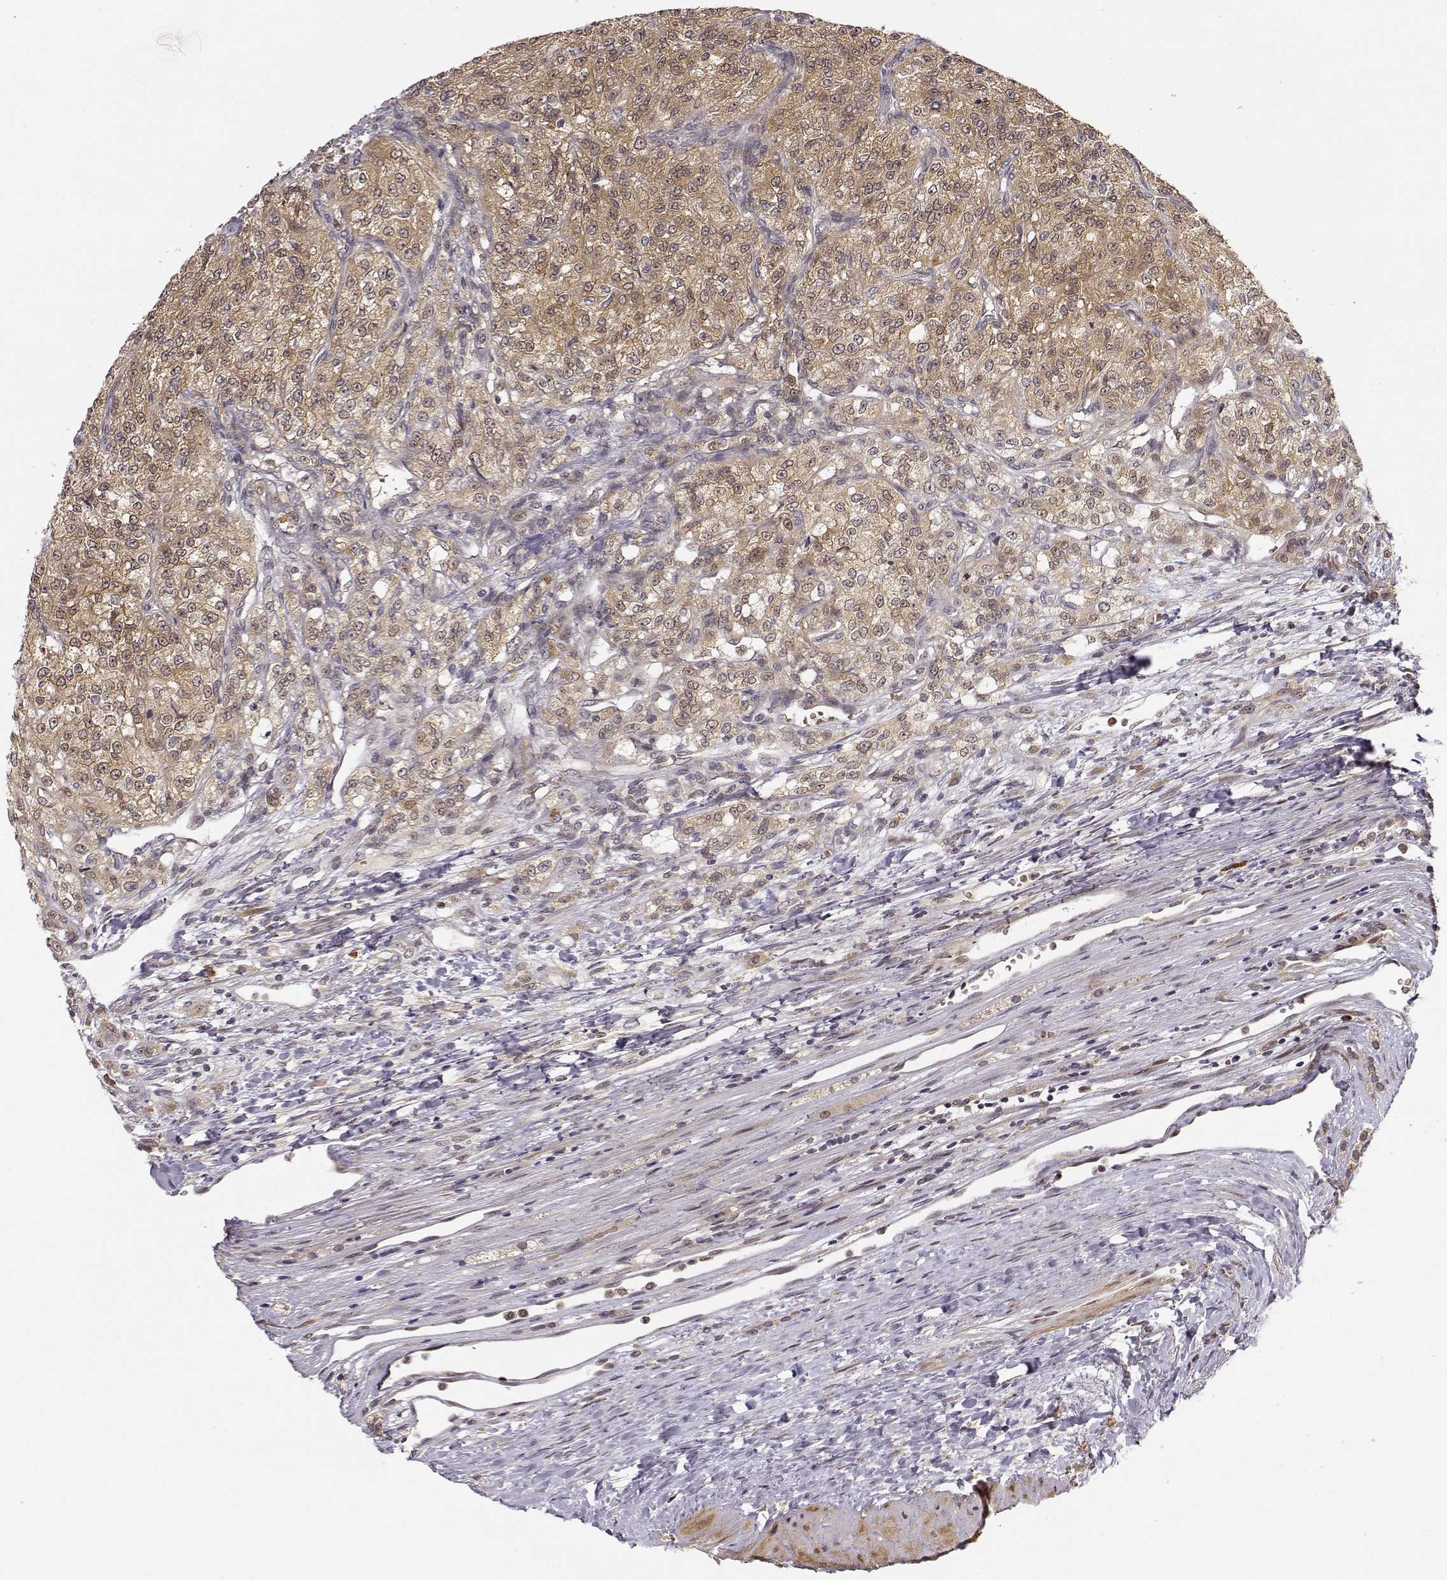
{"staining": {"intensity": "weak", "quantity": ">75%", "location": "cytoplasmic/membranous"}, "tissue": "renal cancer", "cell_type": "Tumor cells", "image_type": "cancer", "snomed": [{"axis": "morphology", "description": "Adenocarcinoma, NOS"}, {"axis": "topography", "description": "Kidney"}], "caption": "Protein staining shows weak cytoplasmic/membranous positivity in about >75% of tumor cells in renal adenocarcinoma. The protein is stained brown, and the nuclei are stained in blue (DAB (3,3'-diaminobenzidine) IHC with brightfield microscopy, high magnification).", "gene": "ERGIC2", "patient": {"sex": "female", "age": 63}}